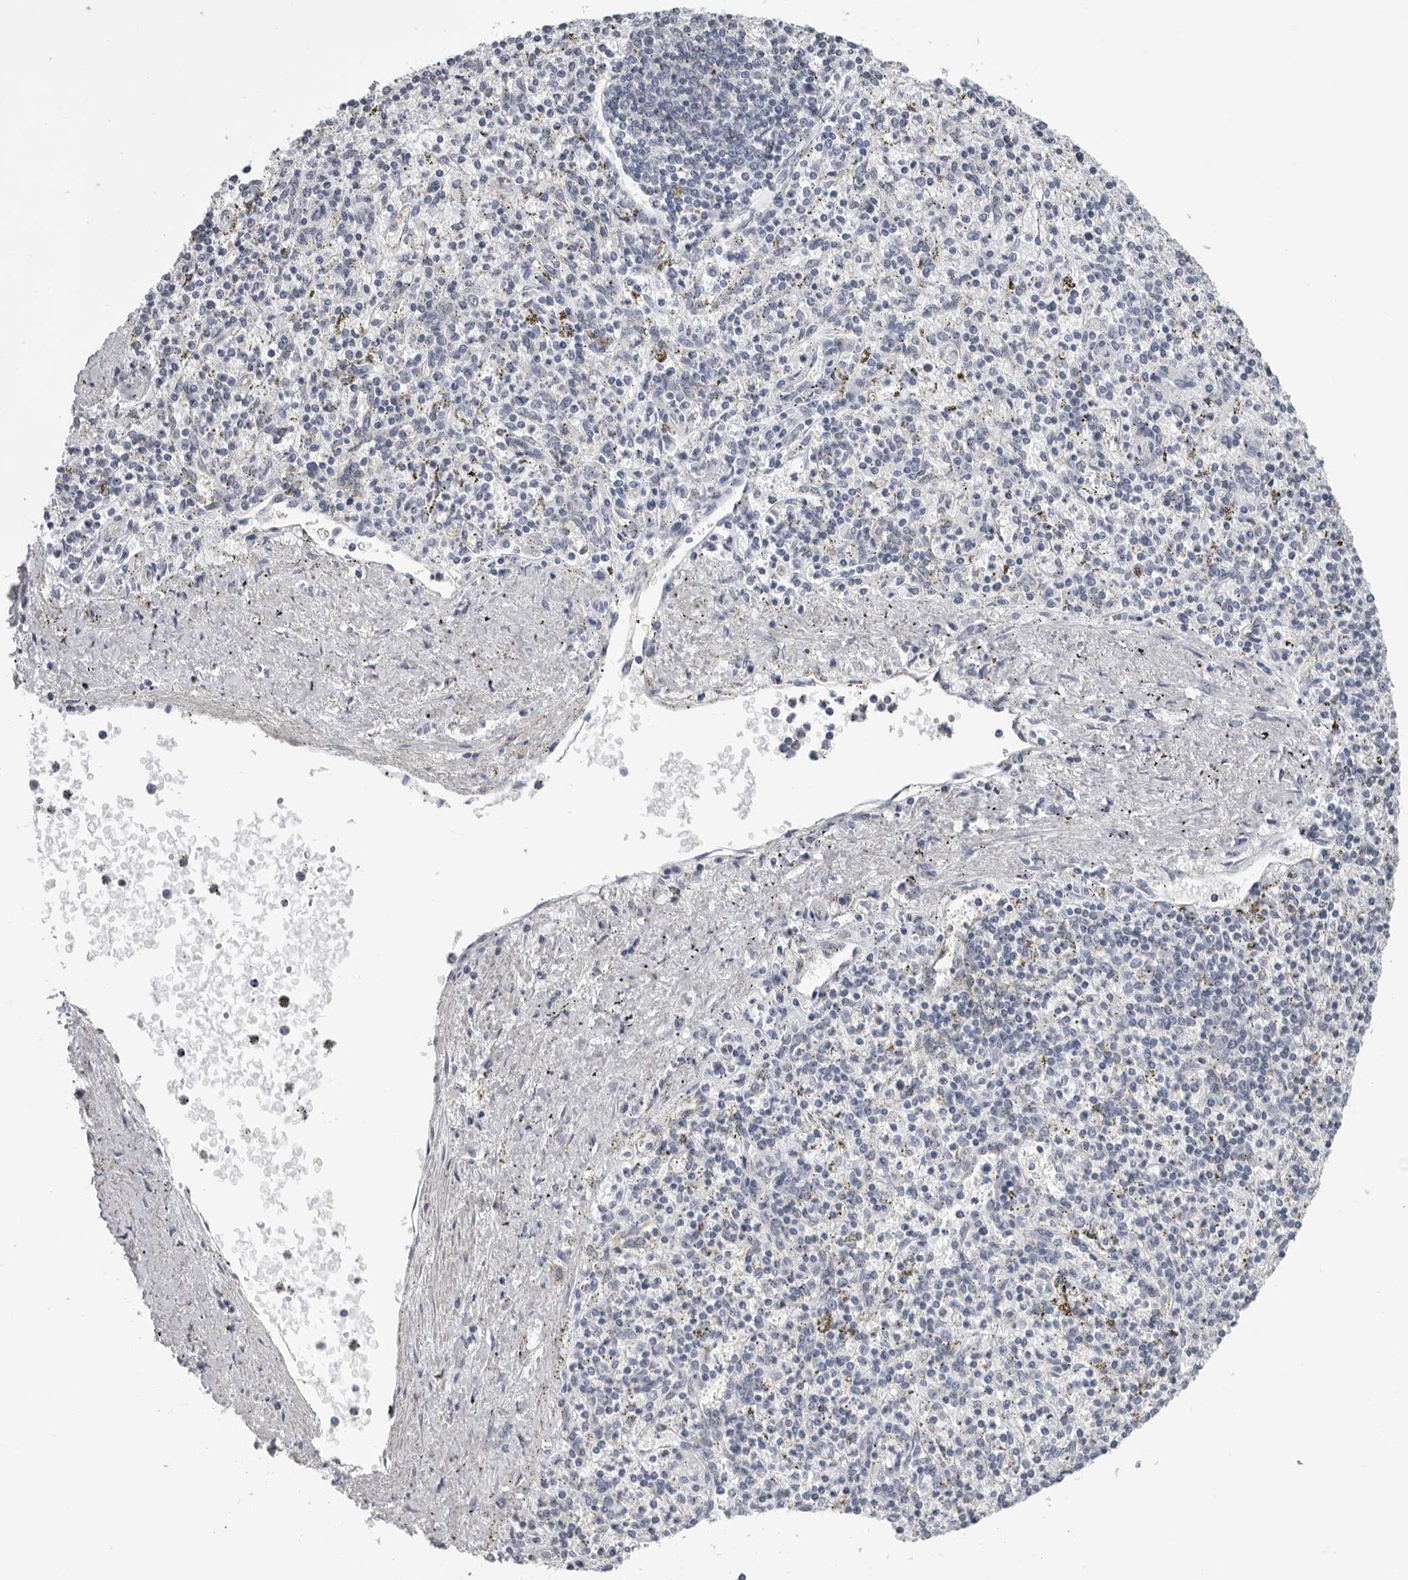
{"staining": {"intensity": "negative", "quantity": "none", "location": "none"}, "tissue": "spleen", "cell_type": "Cells in red pulp", "image_type": "normal", "snomed": [{"axis": "morphology", "description": "Normal tissue, NOS"}, {"axis": "topography", "description": "Spleen"}], "caption": "DAB immunohistochemical staining of unremarkable human spleen displays no significant staining in cells in red pulp. (DAB IHC, high magnification).", "gene": "OPLAH", "patient": {"sex": "male", "age": 72}}